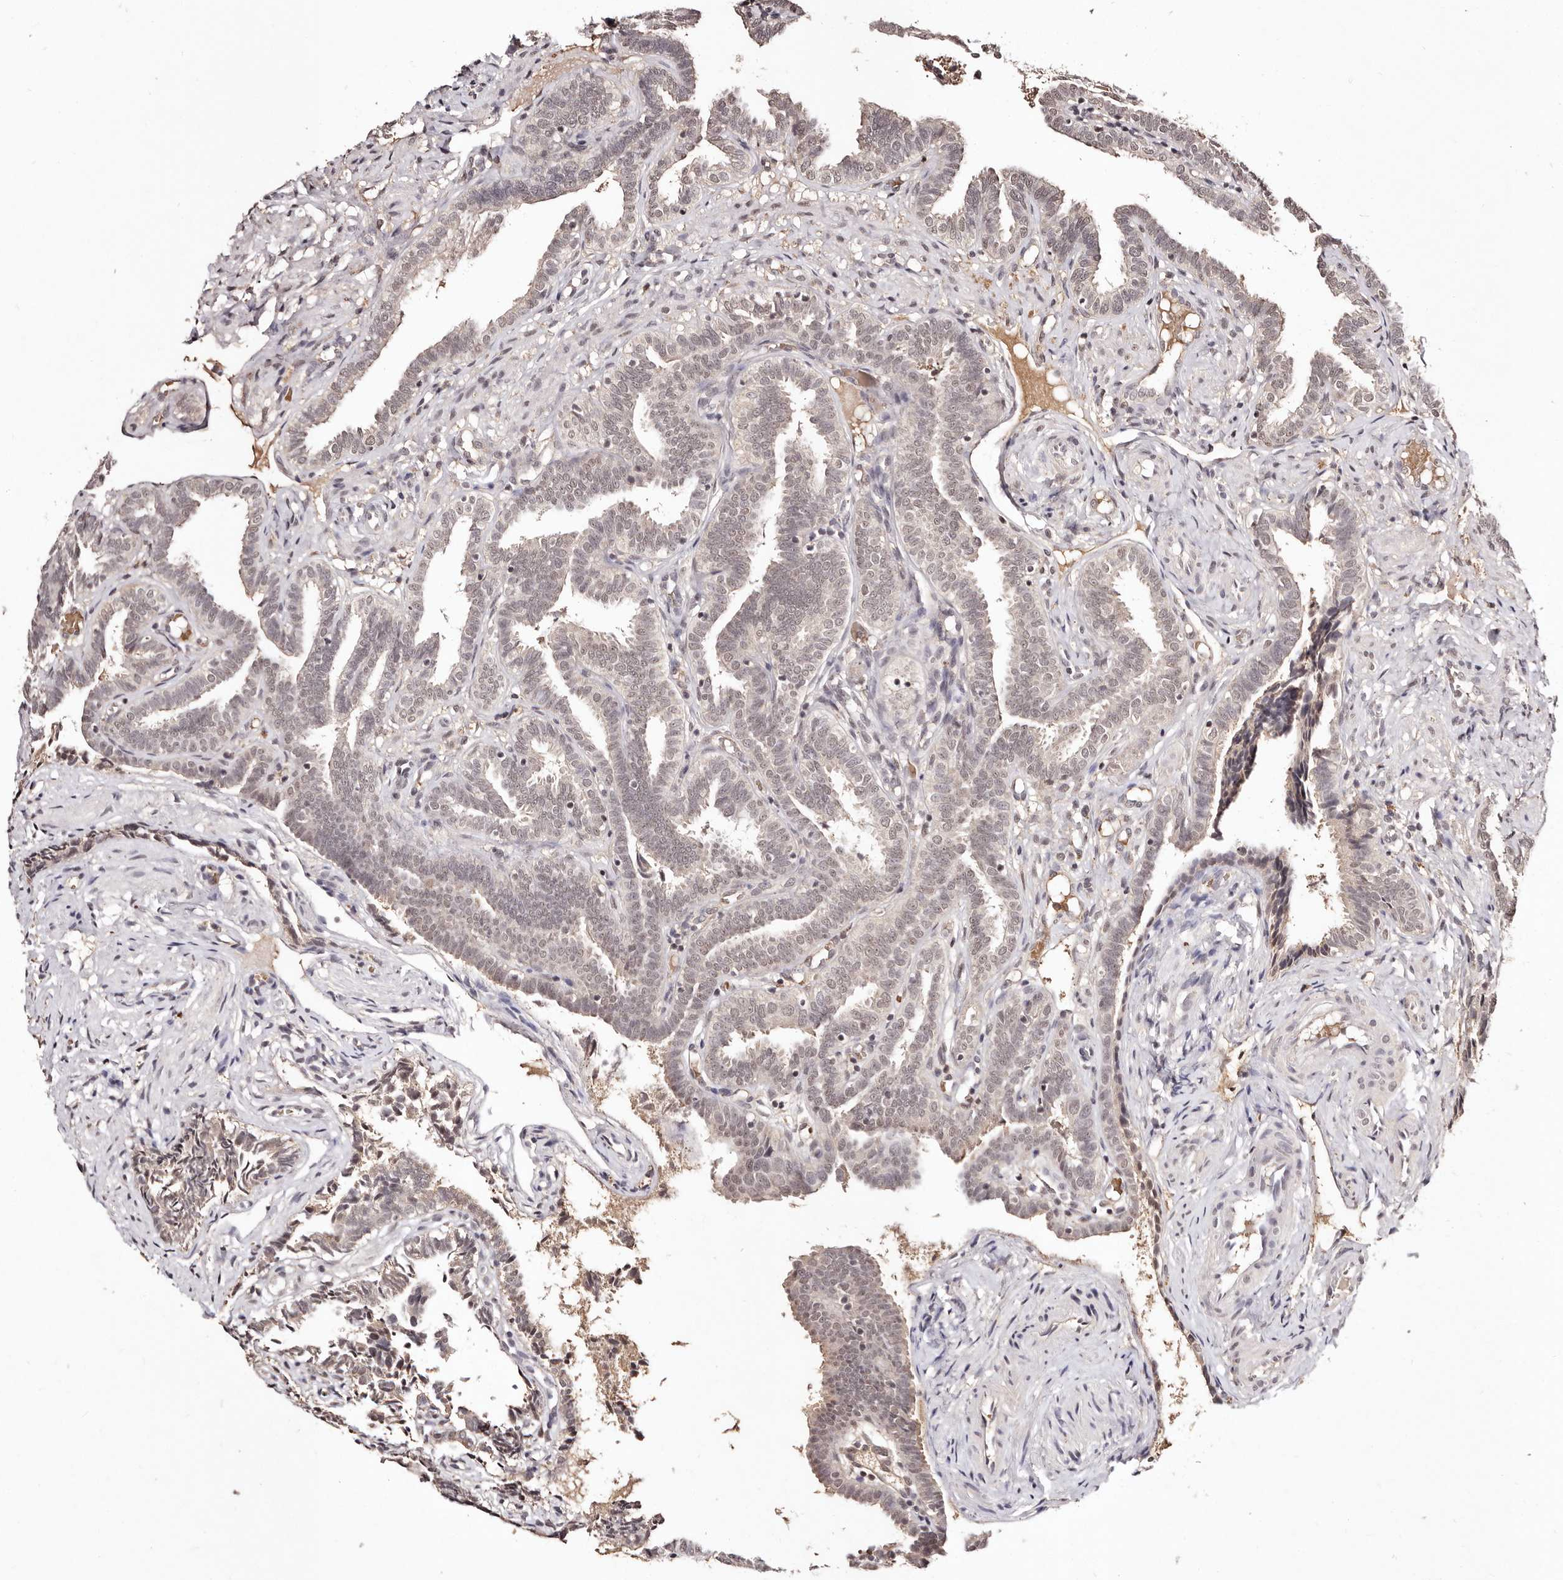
{"staining": {"intensity": "weak", "quantity": "25%-75%", "location": "nuclear"}, "tissue": "fallopian tube", "cell_type": "Glandular cells", "image_type": "normal", "snomed": [{"axis": "morphology", "description": "Normal tissue, NOS"}, {"axis": "topography", "description": "Fallopian tube"}], "caption": "Protein staining of normal fallopian tube exhibits weak nuclear expression in approximately 25%-75% of glandular cells. (DAB = brown stain, brightfield microscopy at high magnification).", "gene": "BICRAL", "patient": {"sex": "female", "age": 39}}